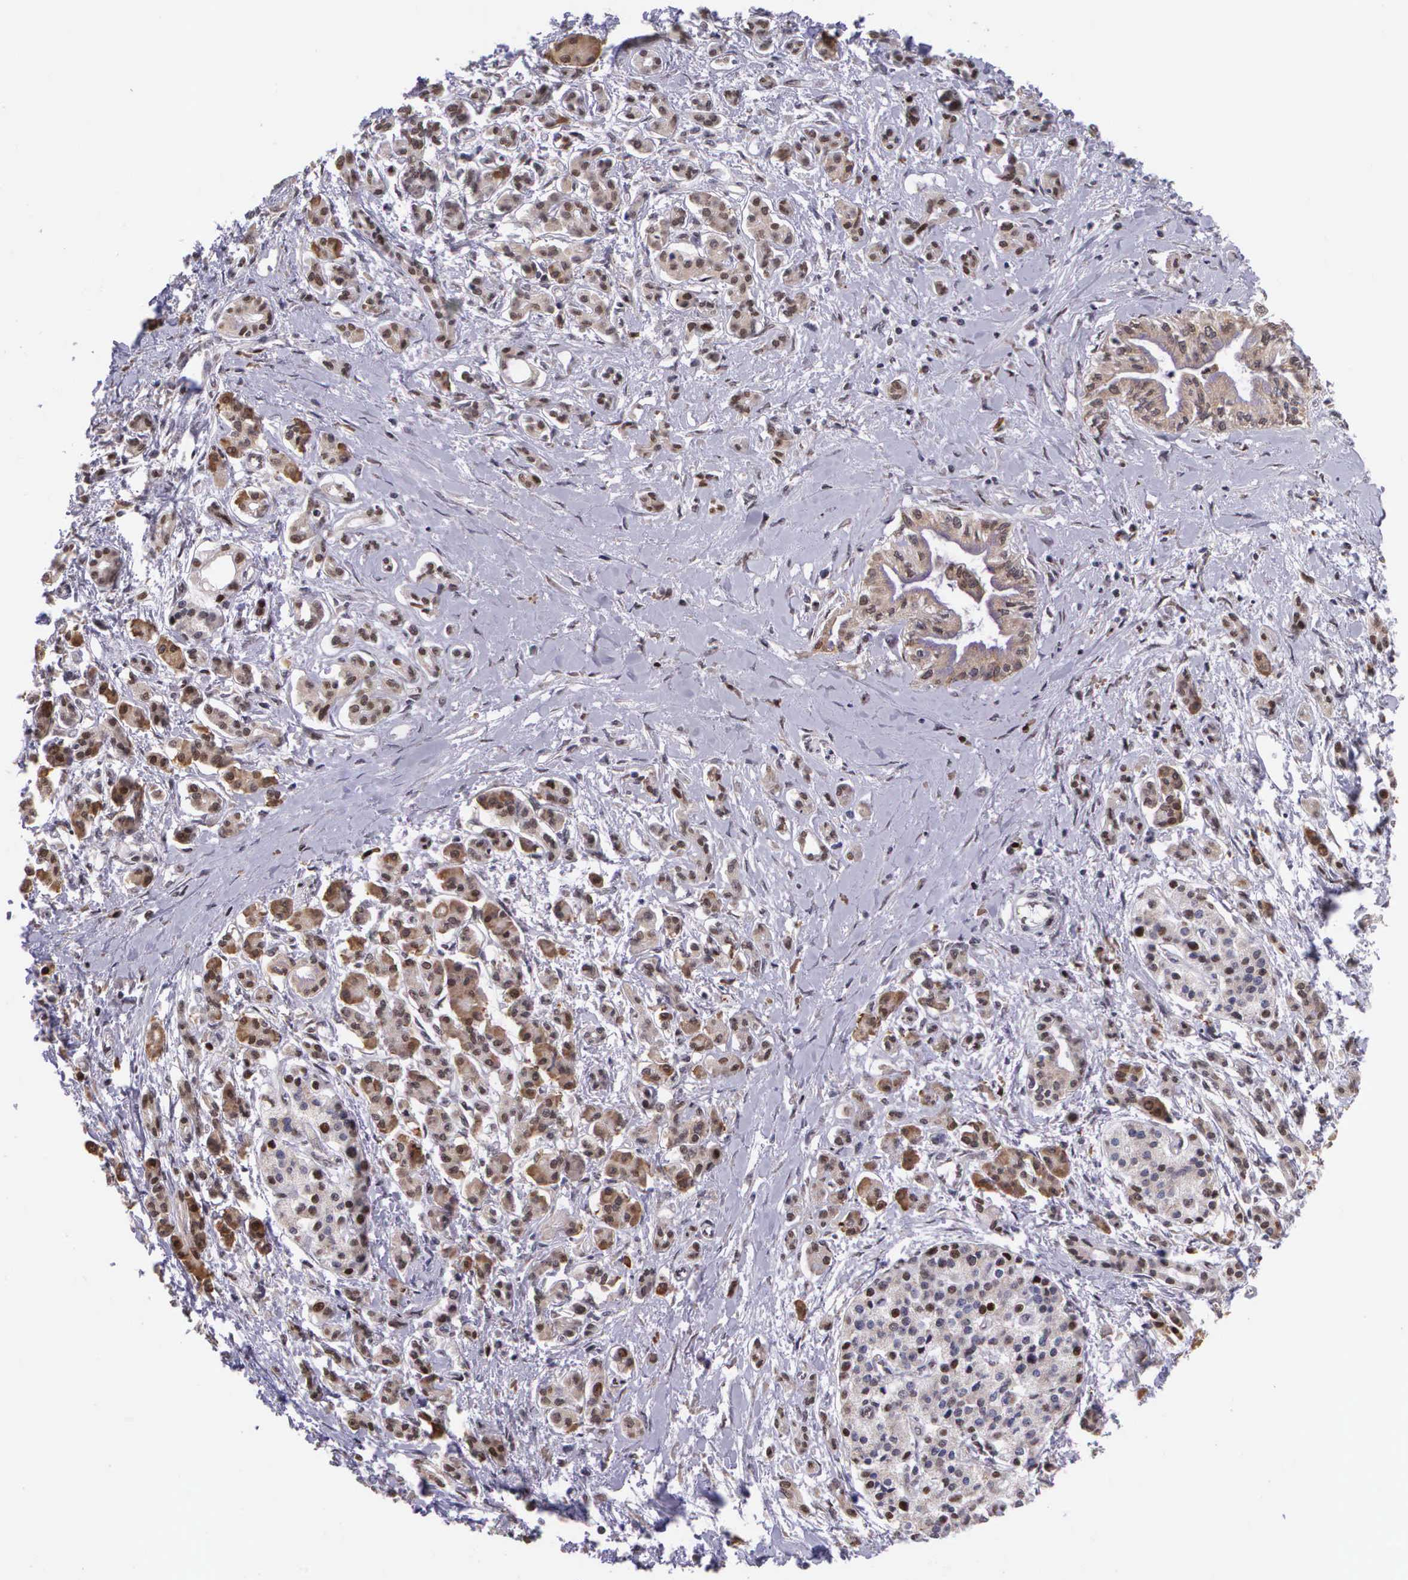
{"staining": {"intensity": "weak", "quantity": "25%-75%", "location": "cytoplasmic/membranous"}, "tissue": "pancreatic cancer", "cell_type": "Tumor cells", "image_type": "cancer", "snomed": [{"axis": "morphology", "description": "Adenocarcinoma, NOS"}, {"axis": "topography", "description": "Pancreas"}], "caption": "The image exhibits immunohistochemical staining of pancreatic cancer. There is weak cytoplasmic/membranous positivity is appreciated in about 25%-75% of tumor cells. The staining is performed using DAB brown chromogen to label protein expression. The nuclei are counter-stained blue using hematoxylin.", "gene": "SLC25A21", "patient": {"sex": "female", "age": 64}}